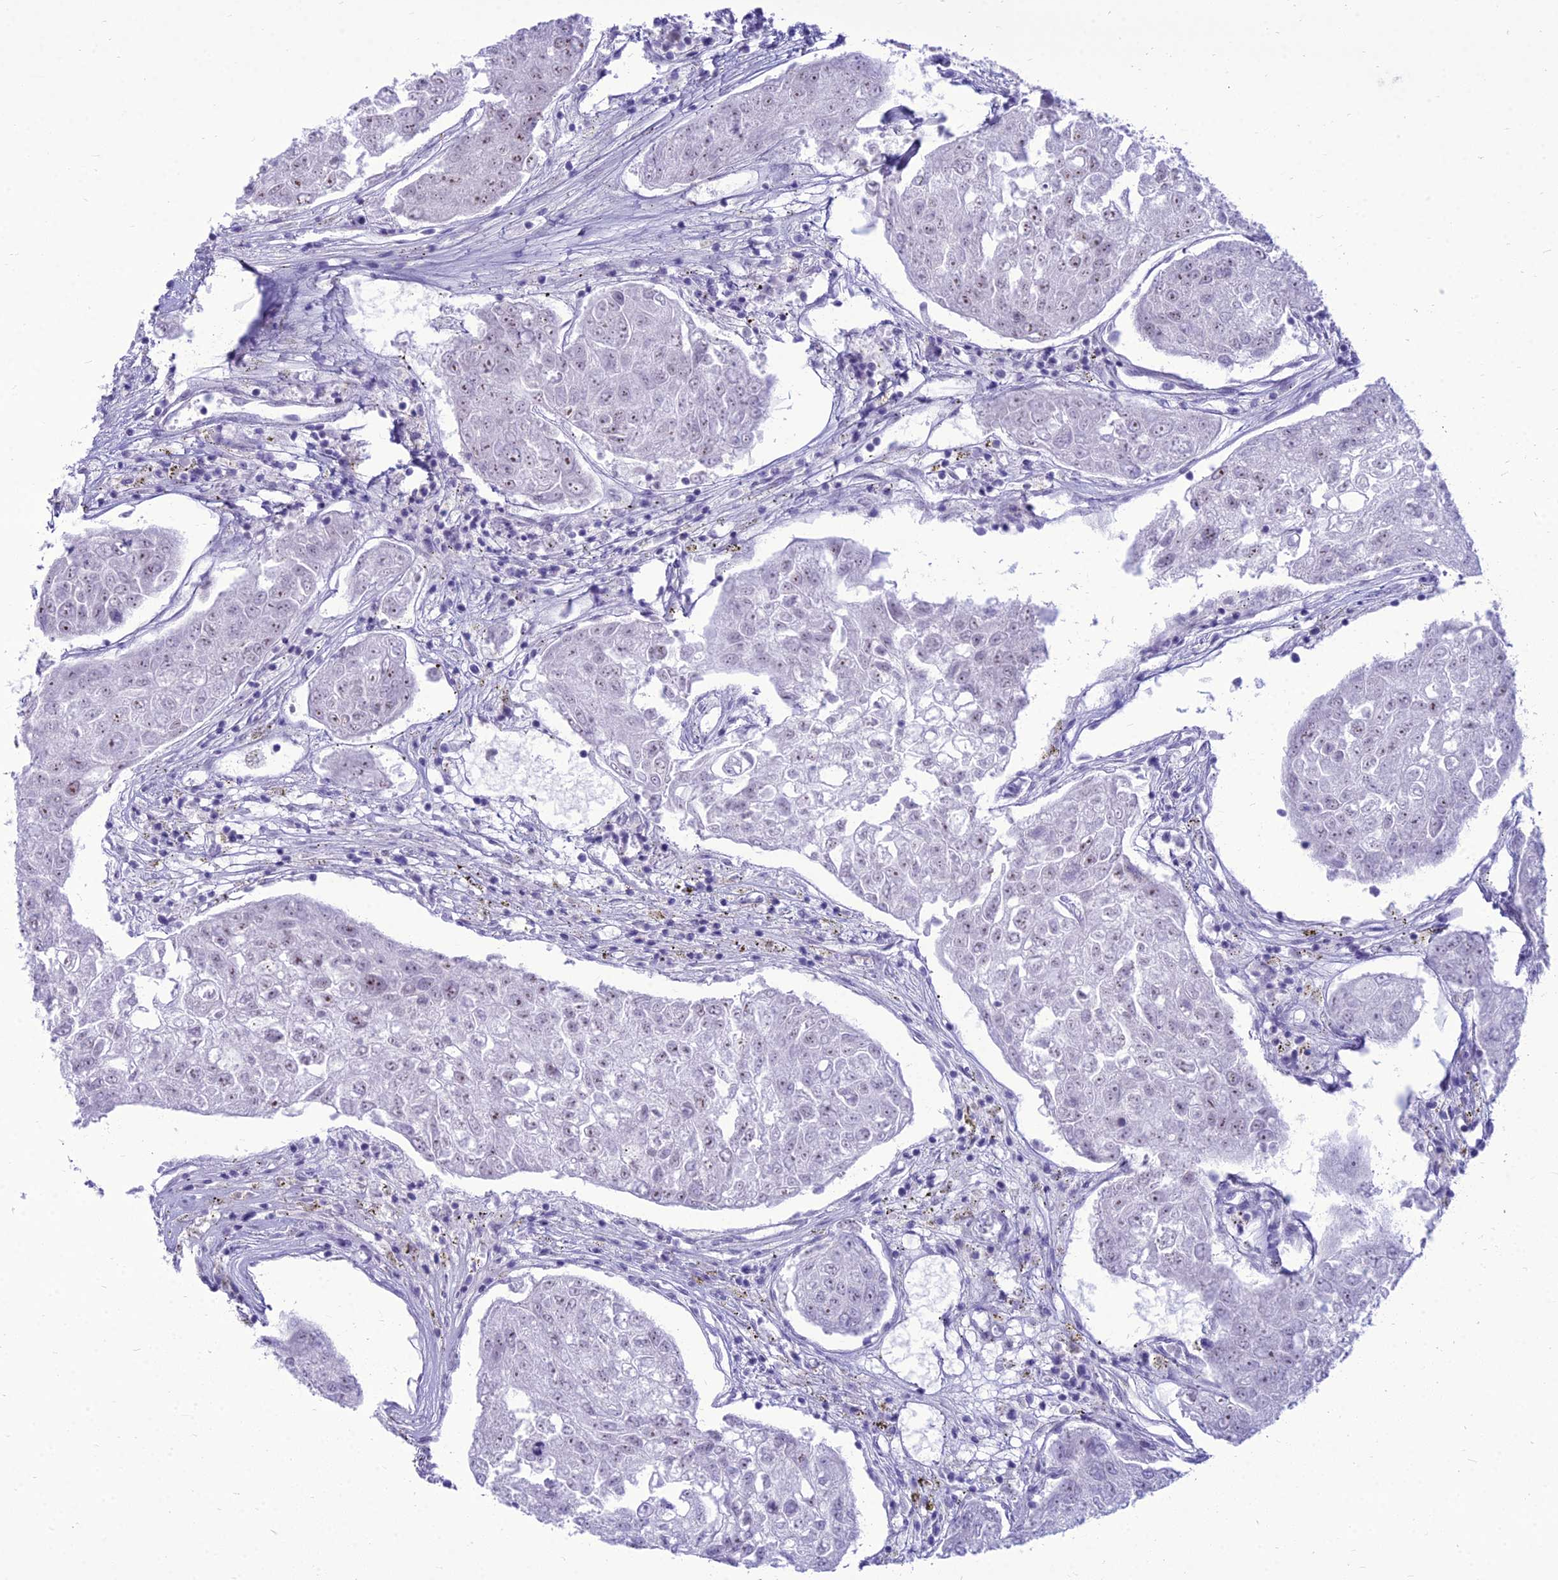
{"staining": {"intensity": "weak", "quantity": "25%-75%", "location": "nuclear"}, "tissue": "urothelial cancer", "cell_type": "Tumor cells", "image_type": "cancer", "snomed": [{"axis": "morphology", "description": "Urothelial carcinoma, High grade"}, {"axis": "topography", "description": "Lymph node"}, {"axis": "topography", "description": "Urinary bladder"}], "caption": "This photomicrograph displays immunohistochemistry staining of urothelial cancer, with low weak nuclear positivity in about 25%-75% of tumor cells.", "gene": "DHX40", "patient": {"sex": "male", "age": 51}}